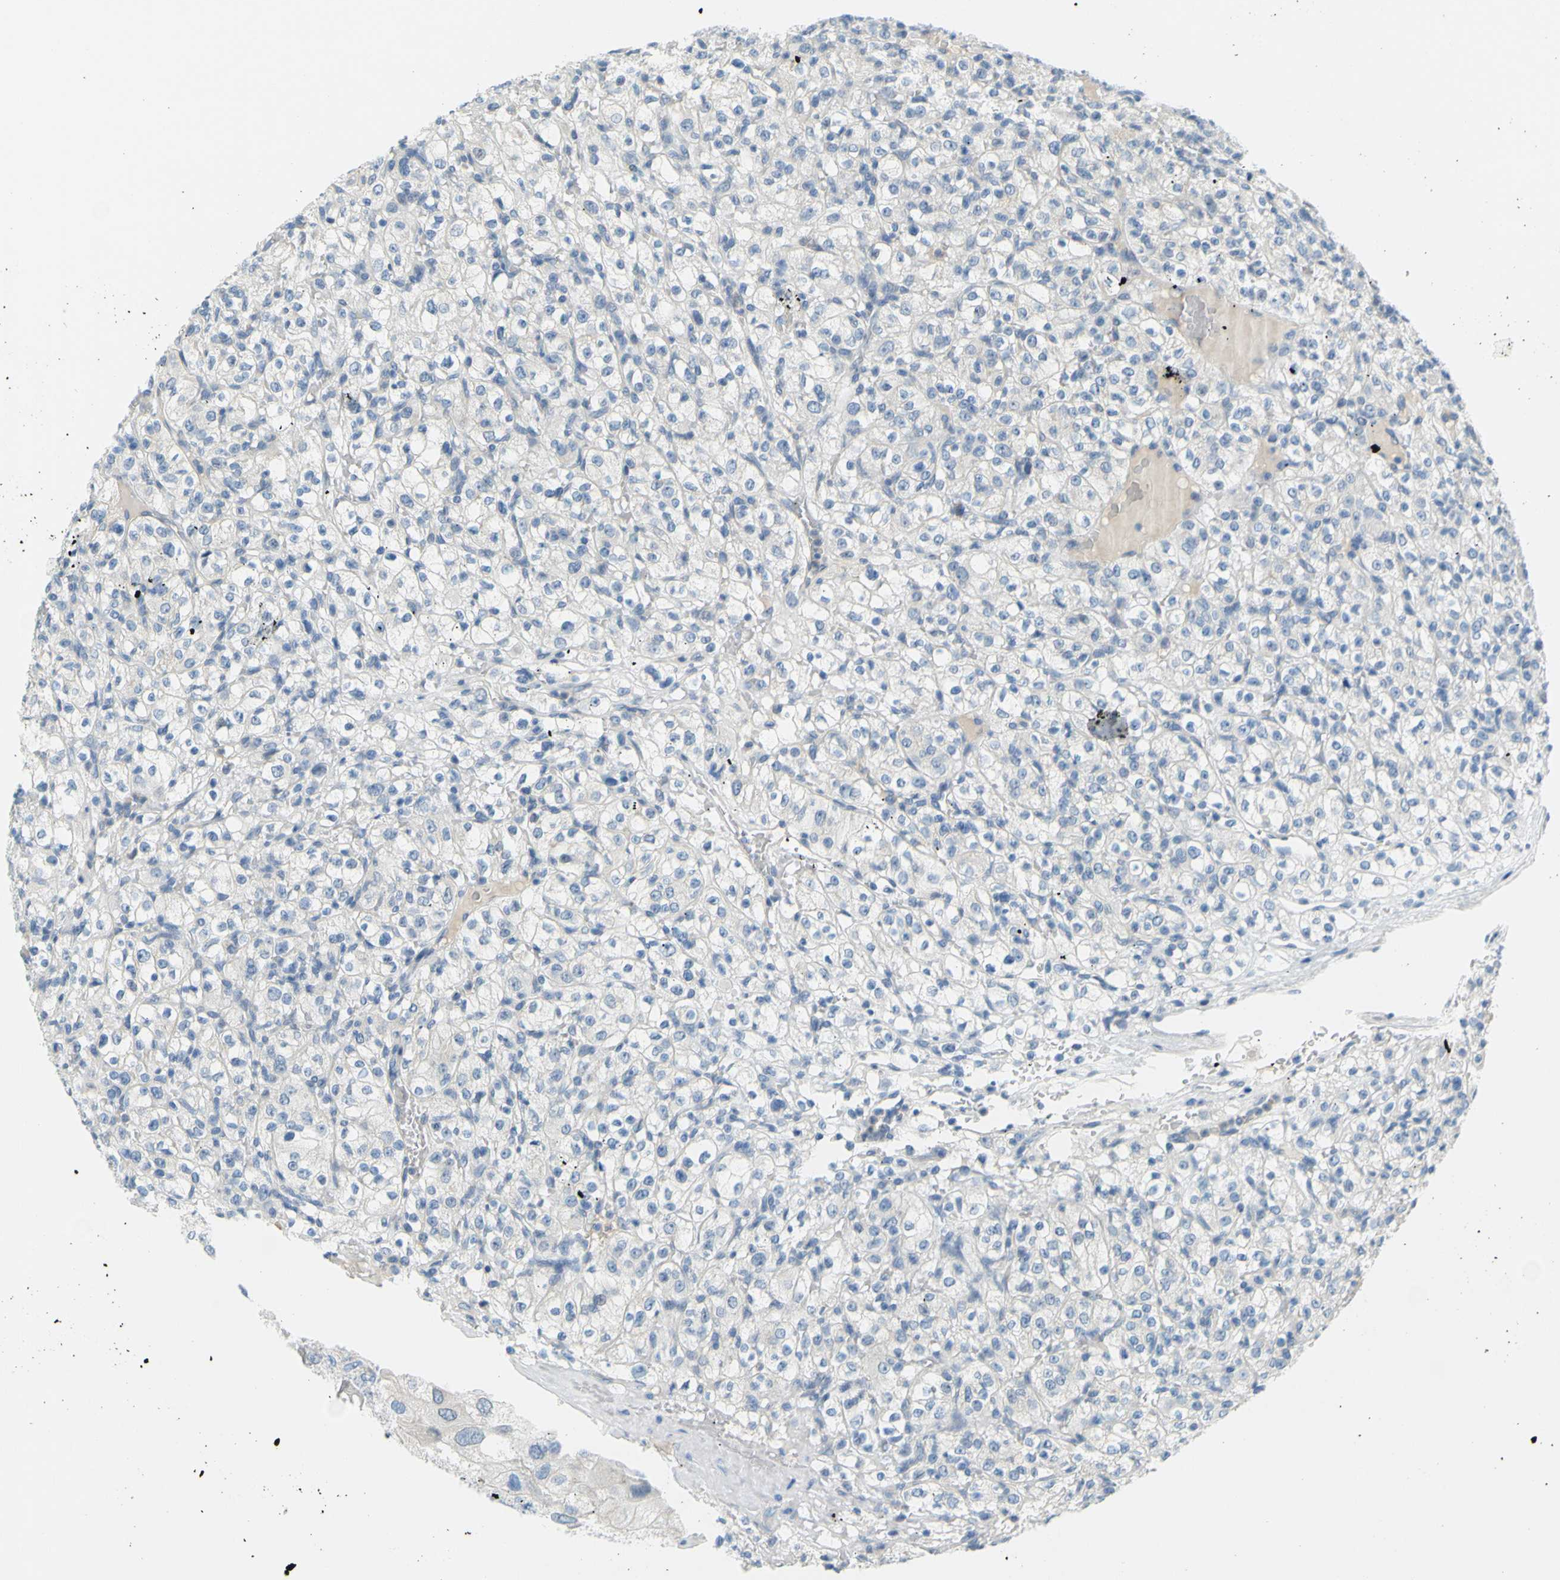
{"staining": {"intensity": "negative", "quantity": "none", "location": "none"}, "tissue": "renal cancer", "cell_type": "Tumor cells", "image_type": "cancer", "snomed": [{"axis": "morphology", "description": "Normal tissue, NOS"}, {"axis": "morphology", "description": "Adenocarcinoma, NOS"}, {"axis": "topography", "description": "Kidney"}], "caption": "A micrograph of human renal adenocarcinoma is negative for staining in tumor cells.", "gene": "DCT", "patient": {"sex": "female", "age": 72}}